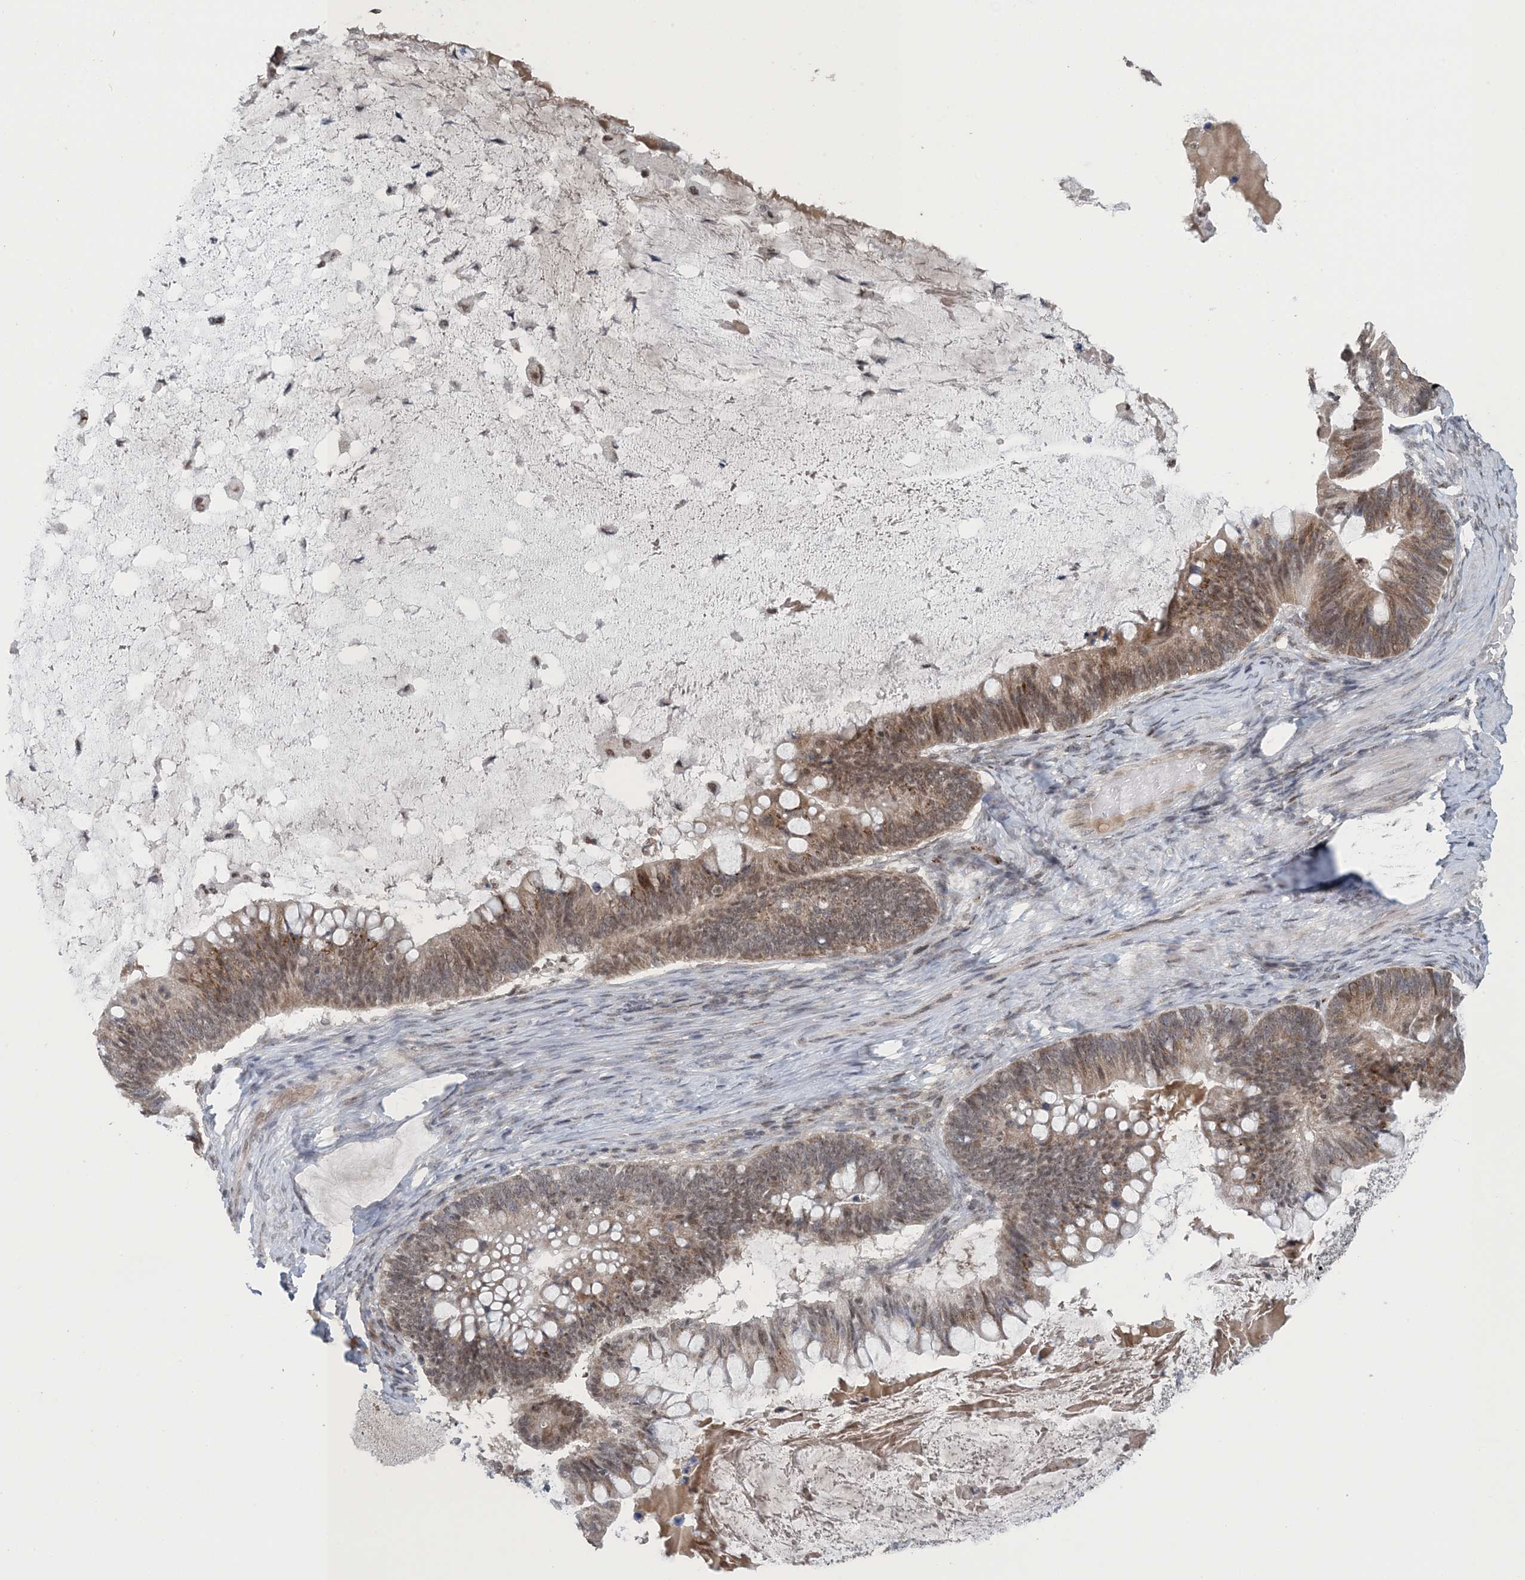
{"staining": {"intensity": "moderate", "quantity": ">75%", "location": "cytoplasmic/membranous,nuclear"}, "tissue": "ovarian cancer", "cell_type": "Tumor cells", "image_type": "cancer", "snomed": [{"axis": "morphology", "description": "Cystadenocarcinoma, mucinous, NOS"}, {"axis": "topography", "description": "Ovary"}], "caption": "Moderate cytoplasmic/membranous and nuclear staining is present in about >75% of tumor cells in ovarian cancer (mucinous cystadenocarcinoma). (DAB = brown stain, brightfield microscopy at high magnification).", "gene": "MBD2", "patient": {"sex": "female", "age": 61}}